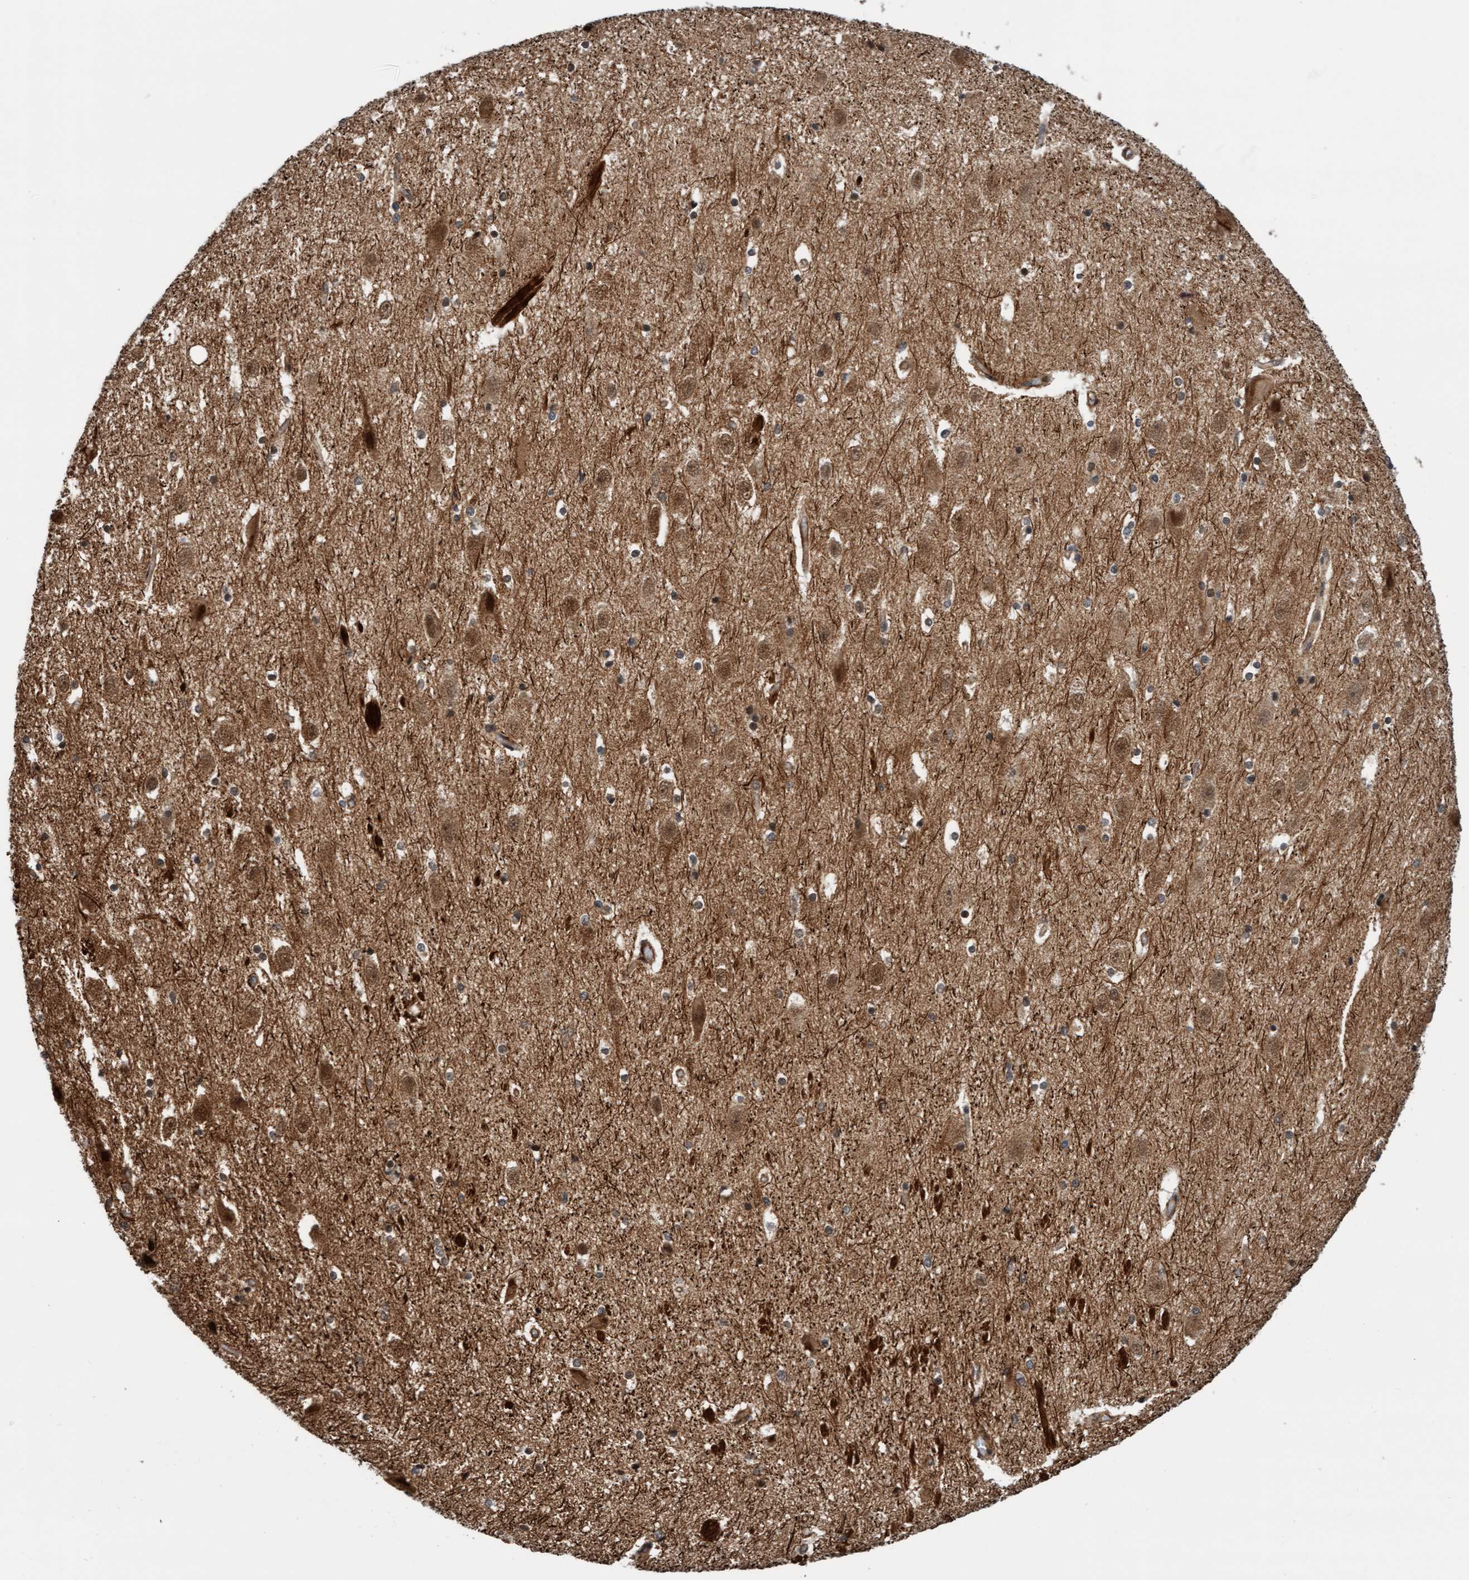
{"staining": {"intensity": "moderate", "quantity": "25%-75%", "location": "cytoplasmic/membranous"}, "tissue": "hippocampus", "cell_type": "Glial cells", "image_type": "normal", "snomed": [{"axis": "morphology", "description": "Normal tissue, NOS"}, {"axis": "topography", "description": "Hippocampus"}], "caption": "Hippocampus stained for a protein shows moderate cytoplasmic/membranous positivity in glial cells.", "gene": "STXBP4", "patient": {"sex": "female", "age": 19}}